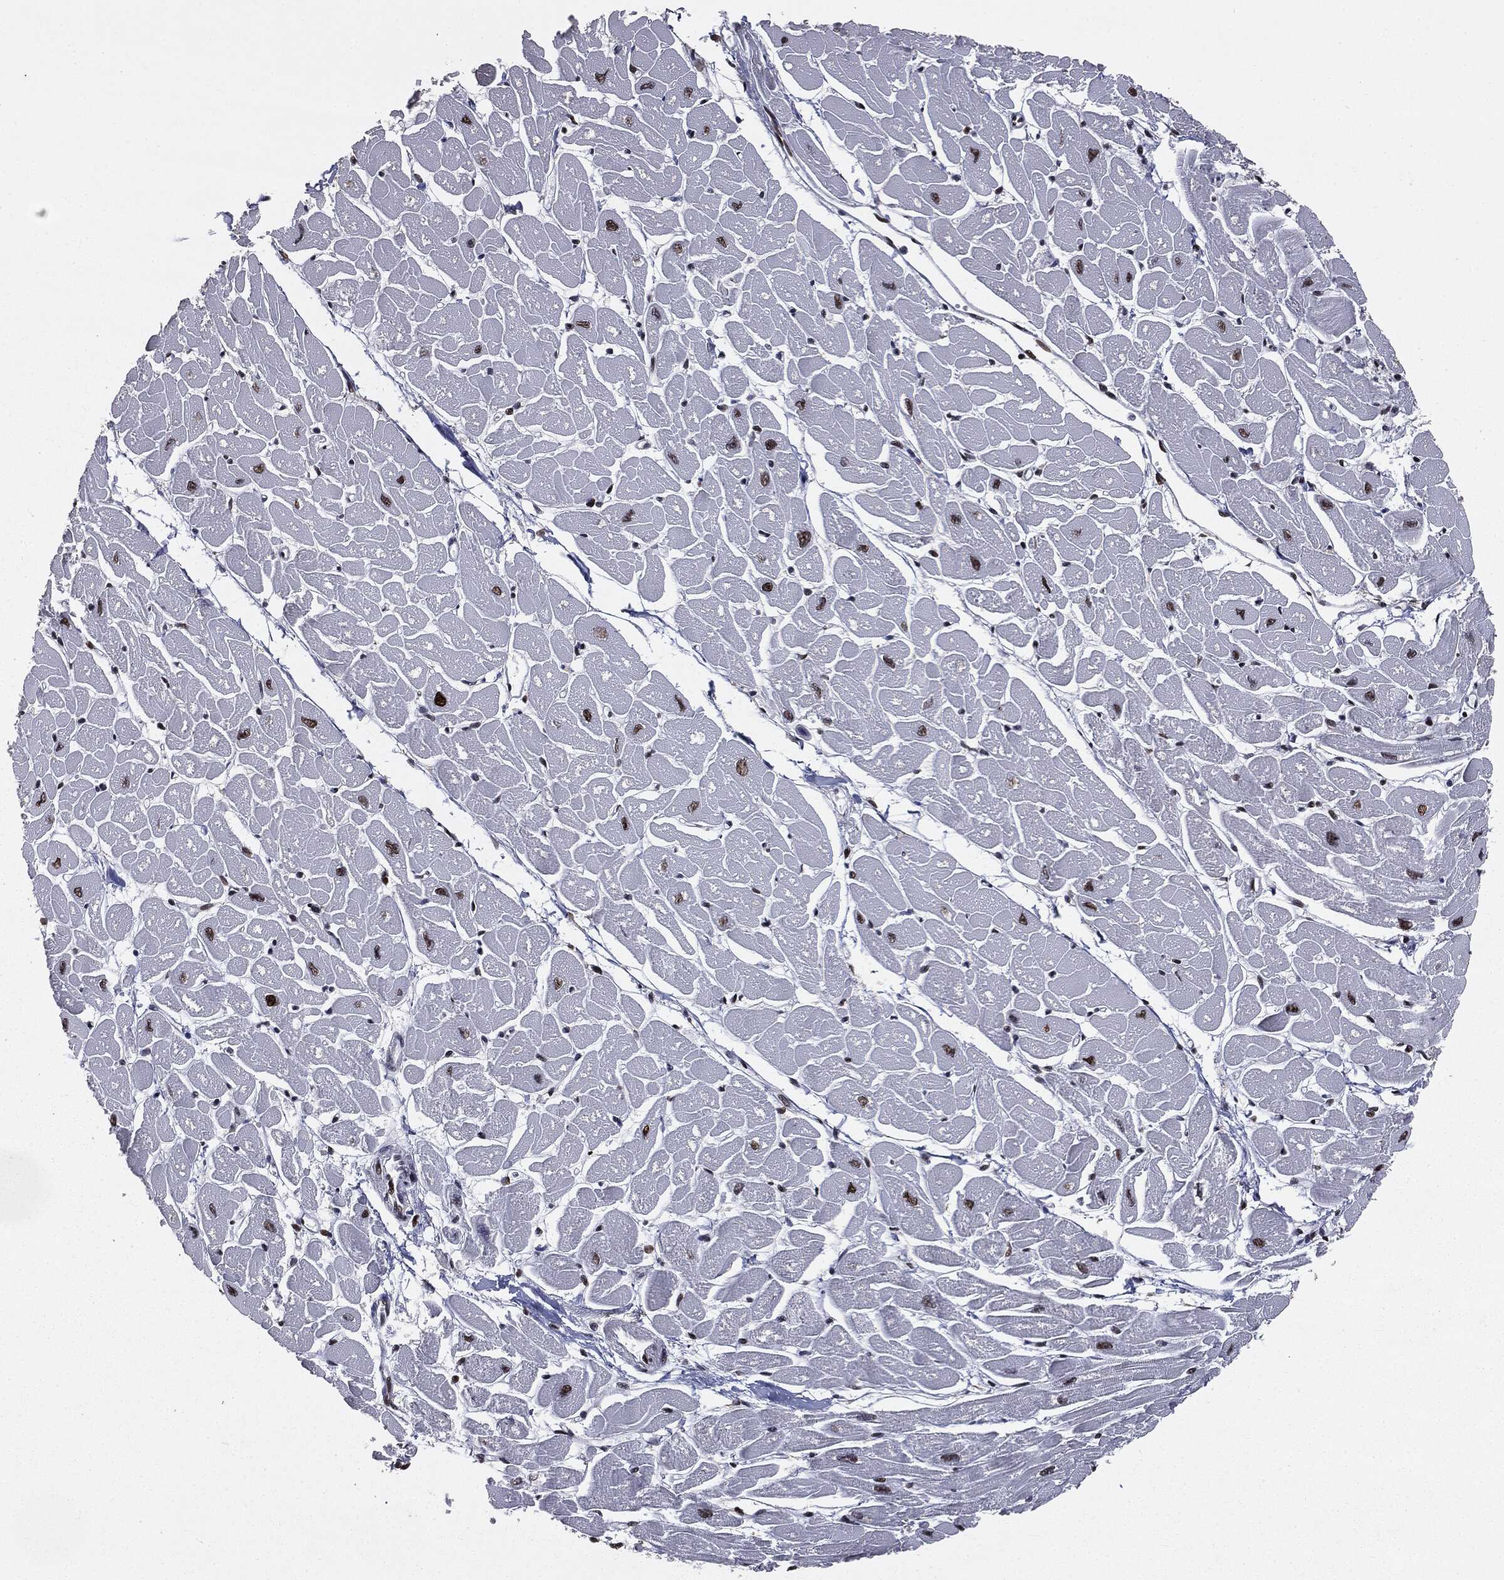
{"staining": {"intensity": "strong", "quantity": "25%-75%", "location": "nuclear"}, "tissue": "heart muscle", "cell_type": "Cardiomyocytes", "image_type": "normal", "snomed": [{"axis": "morphology", "description": "Normal tissue, NOS"}, {"axis": "topography", "description": "Heart"}], "caption": "DAB (3,3'-diaminobenzidine) immunohistochemical staining of benign human heart muscle shows strong nuclear protein staining in approximately 25%-75% of cardiomyocytes.", "gene": "DVL2", "patient": {"sex": "male", "age": 57}}